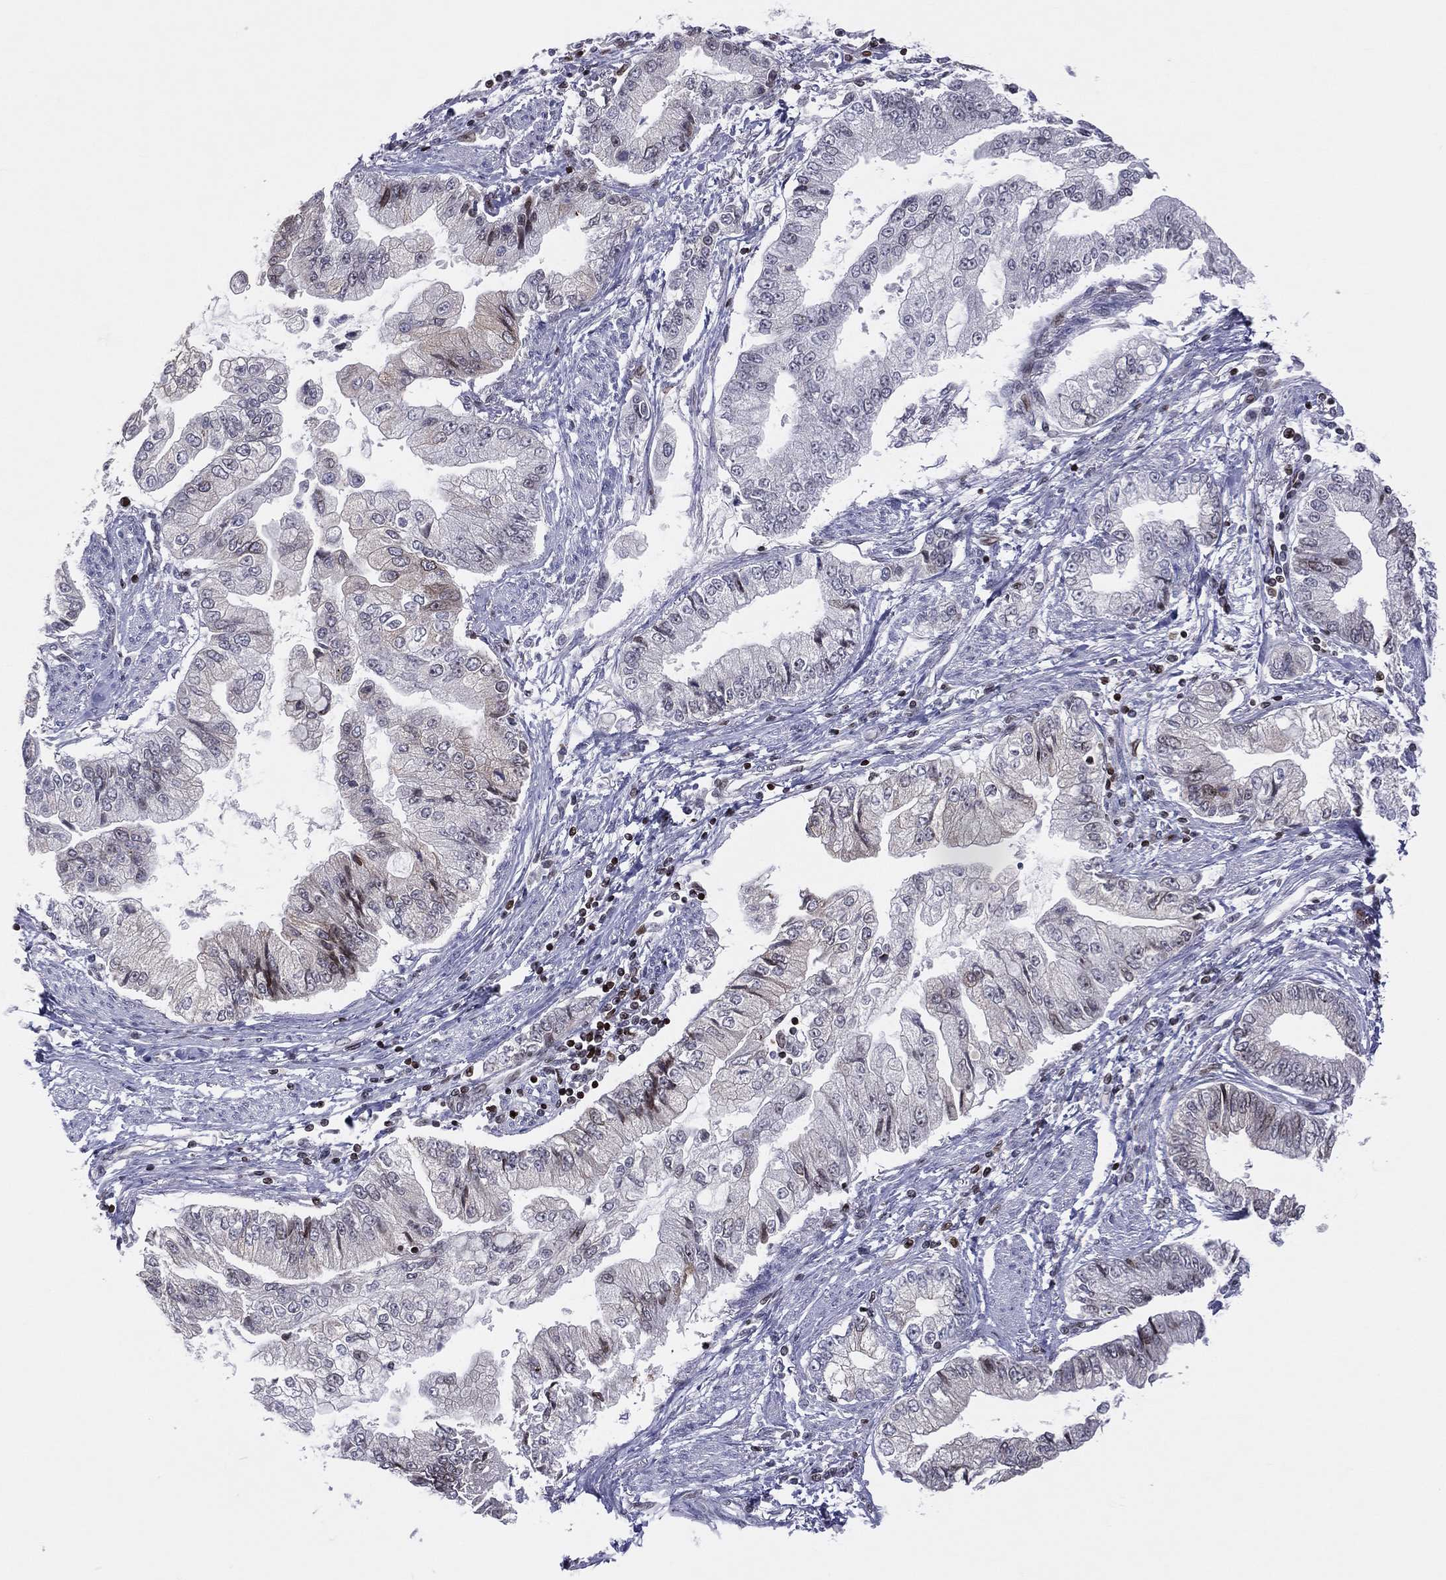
{"staining": {"intensity": "weak", "quantity": "<25%", "location": "nuclear"}, "tissue": "stomach cancer", "cell_type": "Tumor cells", "image_type": "cancer", "snomed": [{"axis": "morphology", "description": "Adenocarcinoma, NOS"}, {"axis": "topography", "description": "Stomach, upper"}], "caption": "DAB (3,3'-diaminobenzidine) immunohistochemical staining of human stomach cancer (adenocarcinoma) shows no significant expression in tumor cells. The staining is performed using DAB brown chromogen with nuclei counter-stained in using hematoxylin.", "gene": "DBF4B", "patient": {"sex": "female", "age": 74}}